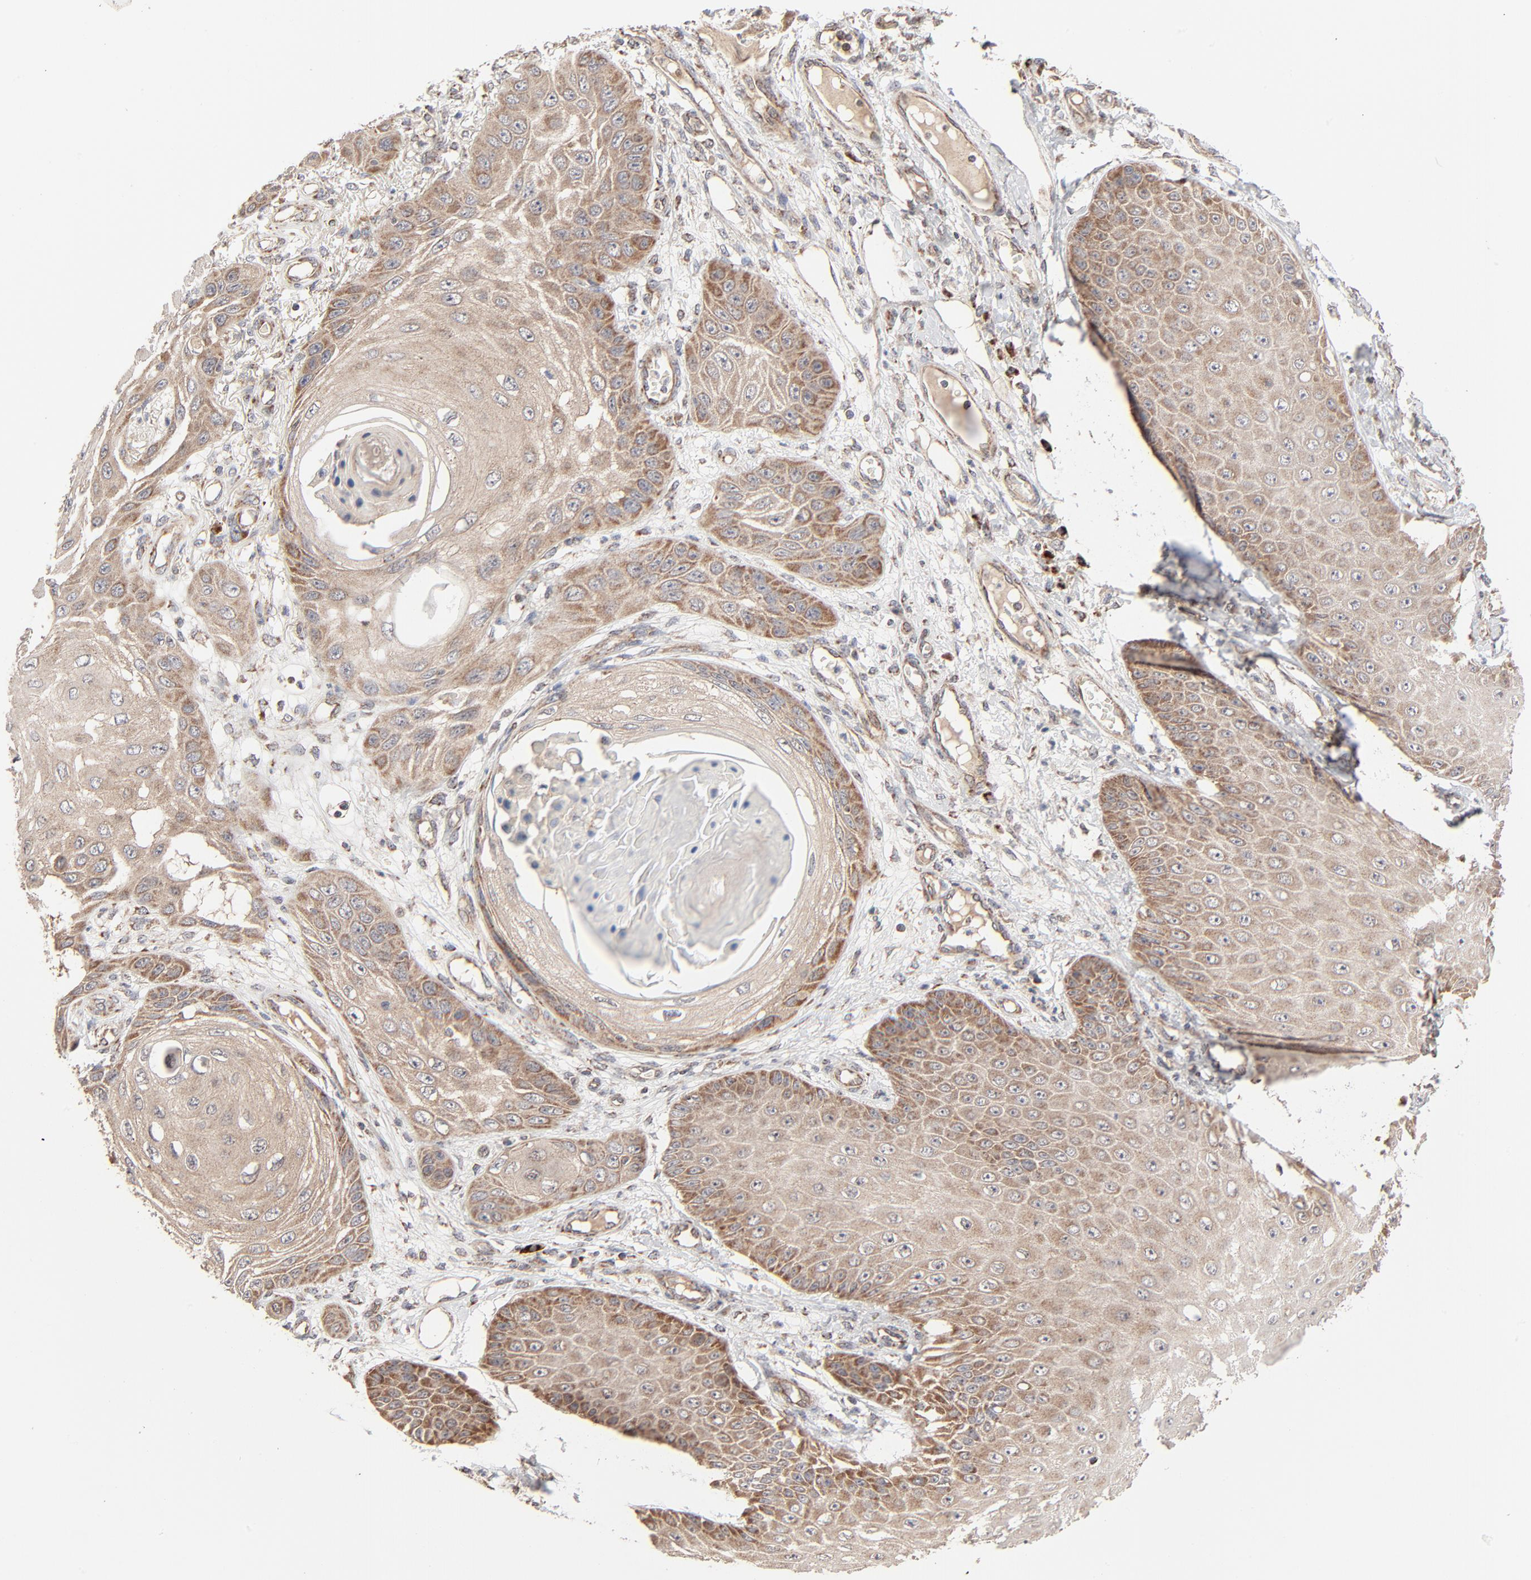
{"staining": {"intensity": "moderate", "quantity": ">75%", "location": "cytoplasmic/membranous"}, "tissue": "skin cancer", "cell_type": "Tumor cells", "image_type": "cancer", "snomed": [{"axis": "morphology", "description": "Squamous cell carcinoma, NOS"}, {"axis": "topography", "description": "Skin"}], "caption": "Moderate cytoplasmic/membranous positivity for a protein is appreciated in about >75% of tumor cells of squamous cell carcinoma (skin) using immunohistochemistry.", "gene": "ABLIM3", "patient": {"sex": "female", "age": 40}}